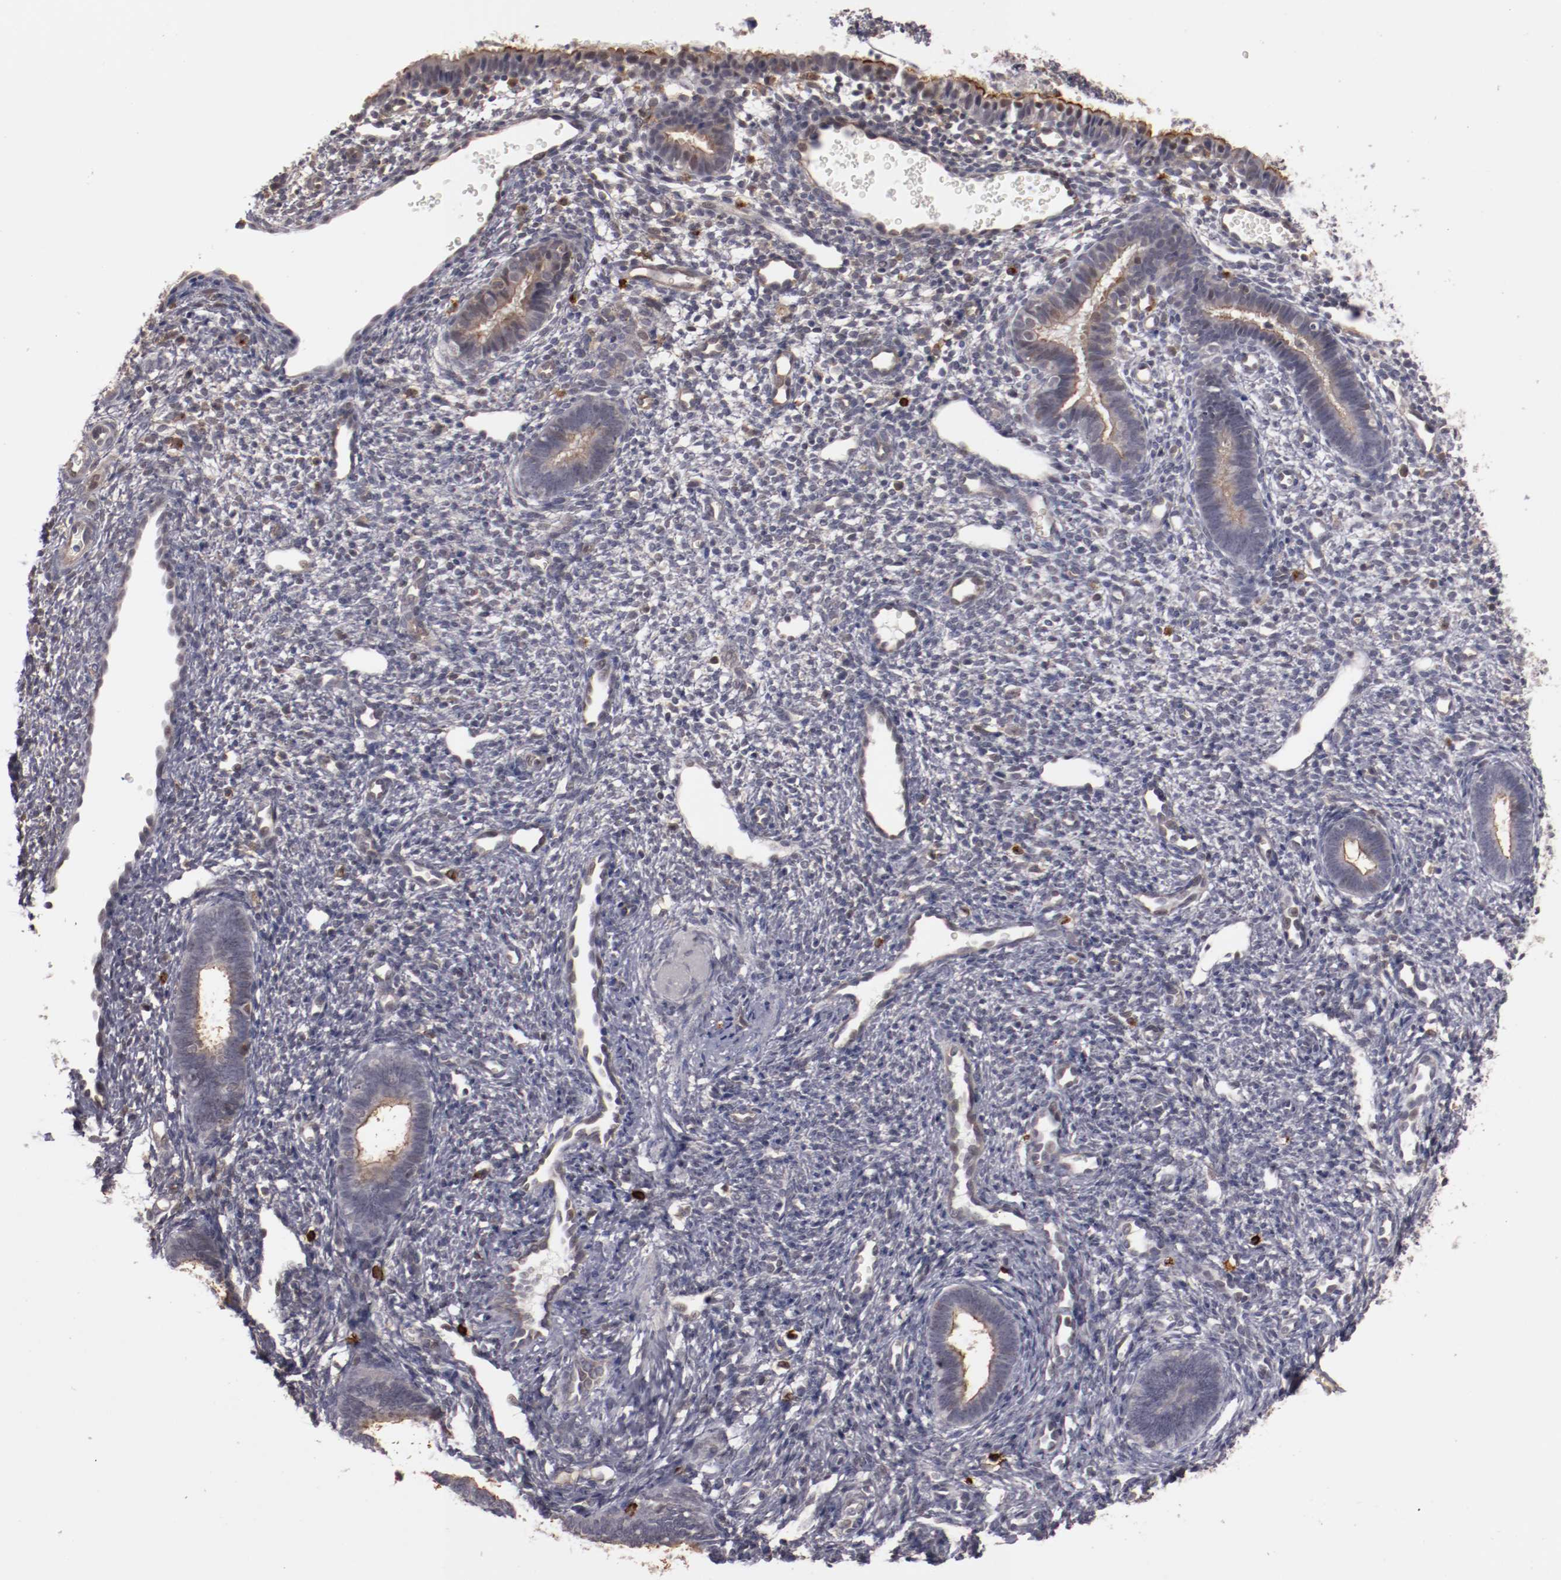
{"staining": {"intensity": "negative", "quantity": "none", "location": "none"}, "tissue": "endometrium", "cell_type": "Cells in endometrial stroma", "image_type": "normal", "snomed": [{"axis": "morphology", "description": "Normal tissue, NOS"}, {"axis": "topography", "description": "Endometrium"}], "caption": "Immunohistochemistry image of unremarkable endometrium stained for a protein (brown), which shows no expression in cells in endometrial stroma. (DAB (3,3'-diaminobenzidine) immunohistochemistry (IHC), high magnification).", "gene": "STX3", "patient": {"sex": "female", "age": 27}}